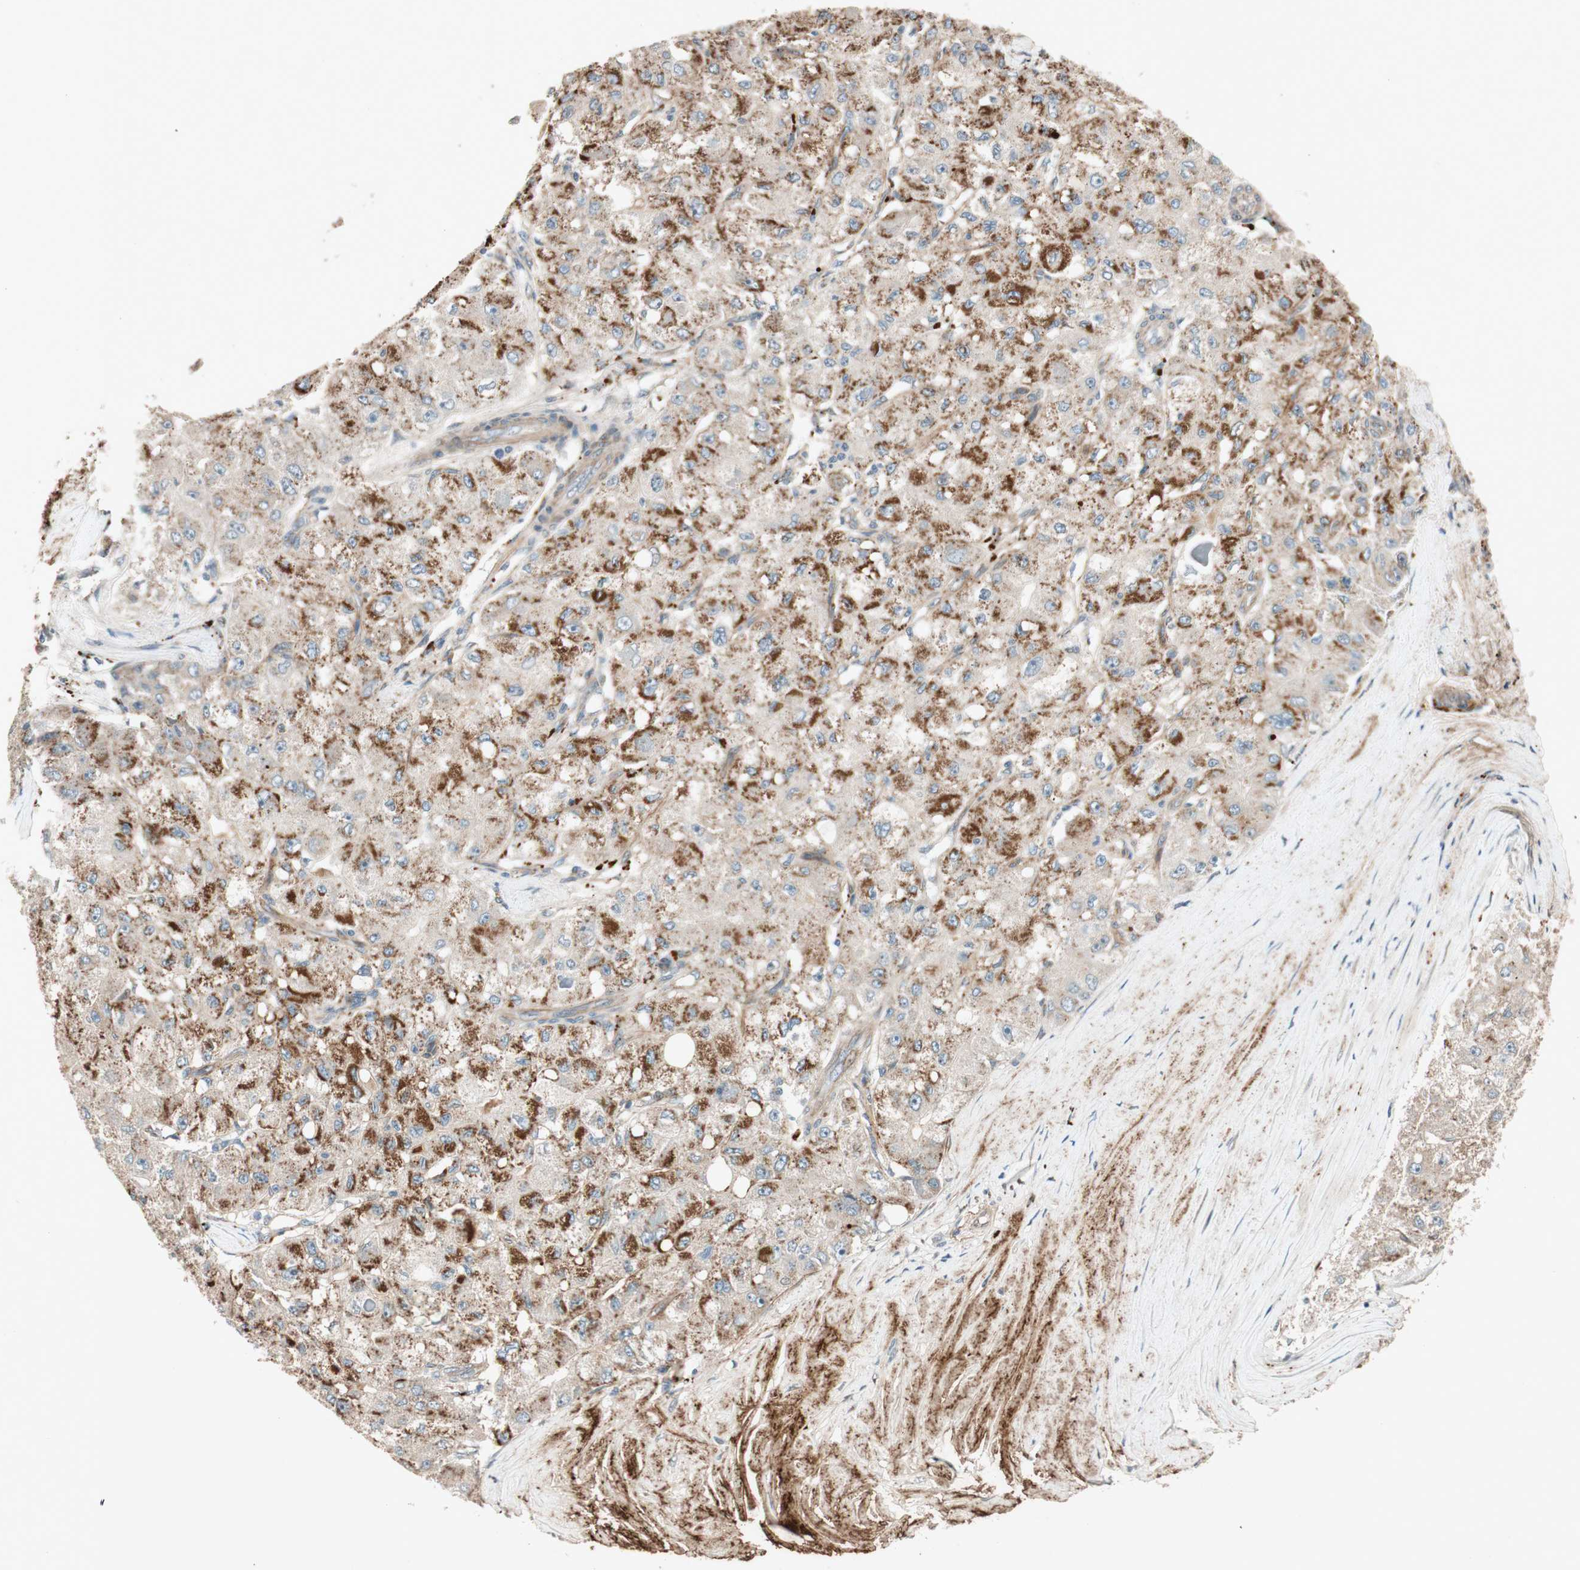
{"staining": {"intensity": "strong", "quantity": "25%-75%", "location": "cytoplasmic/membranous"}, "tissue": "liver cancer", "cell_type": "Tumor cells", "image_type": "cancer", "snomed": [{"axis": "morphology", "description": "Carcinoma, Hepatocellular, NOS"}, {"axis": "topography", "description": "Liver"}], "caption": "Immunohistochemical staining of human liver cancer (hepatocellular carcinoma) reveals high levels of strong cytoplasmic/membranous protein positivity in approximately 25%-75% of tumor cells.", "gene": "EPHA6", "patient": {"sex": "male", "age": 80}}